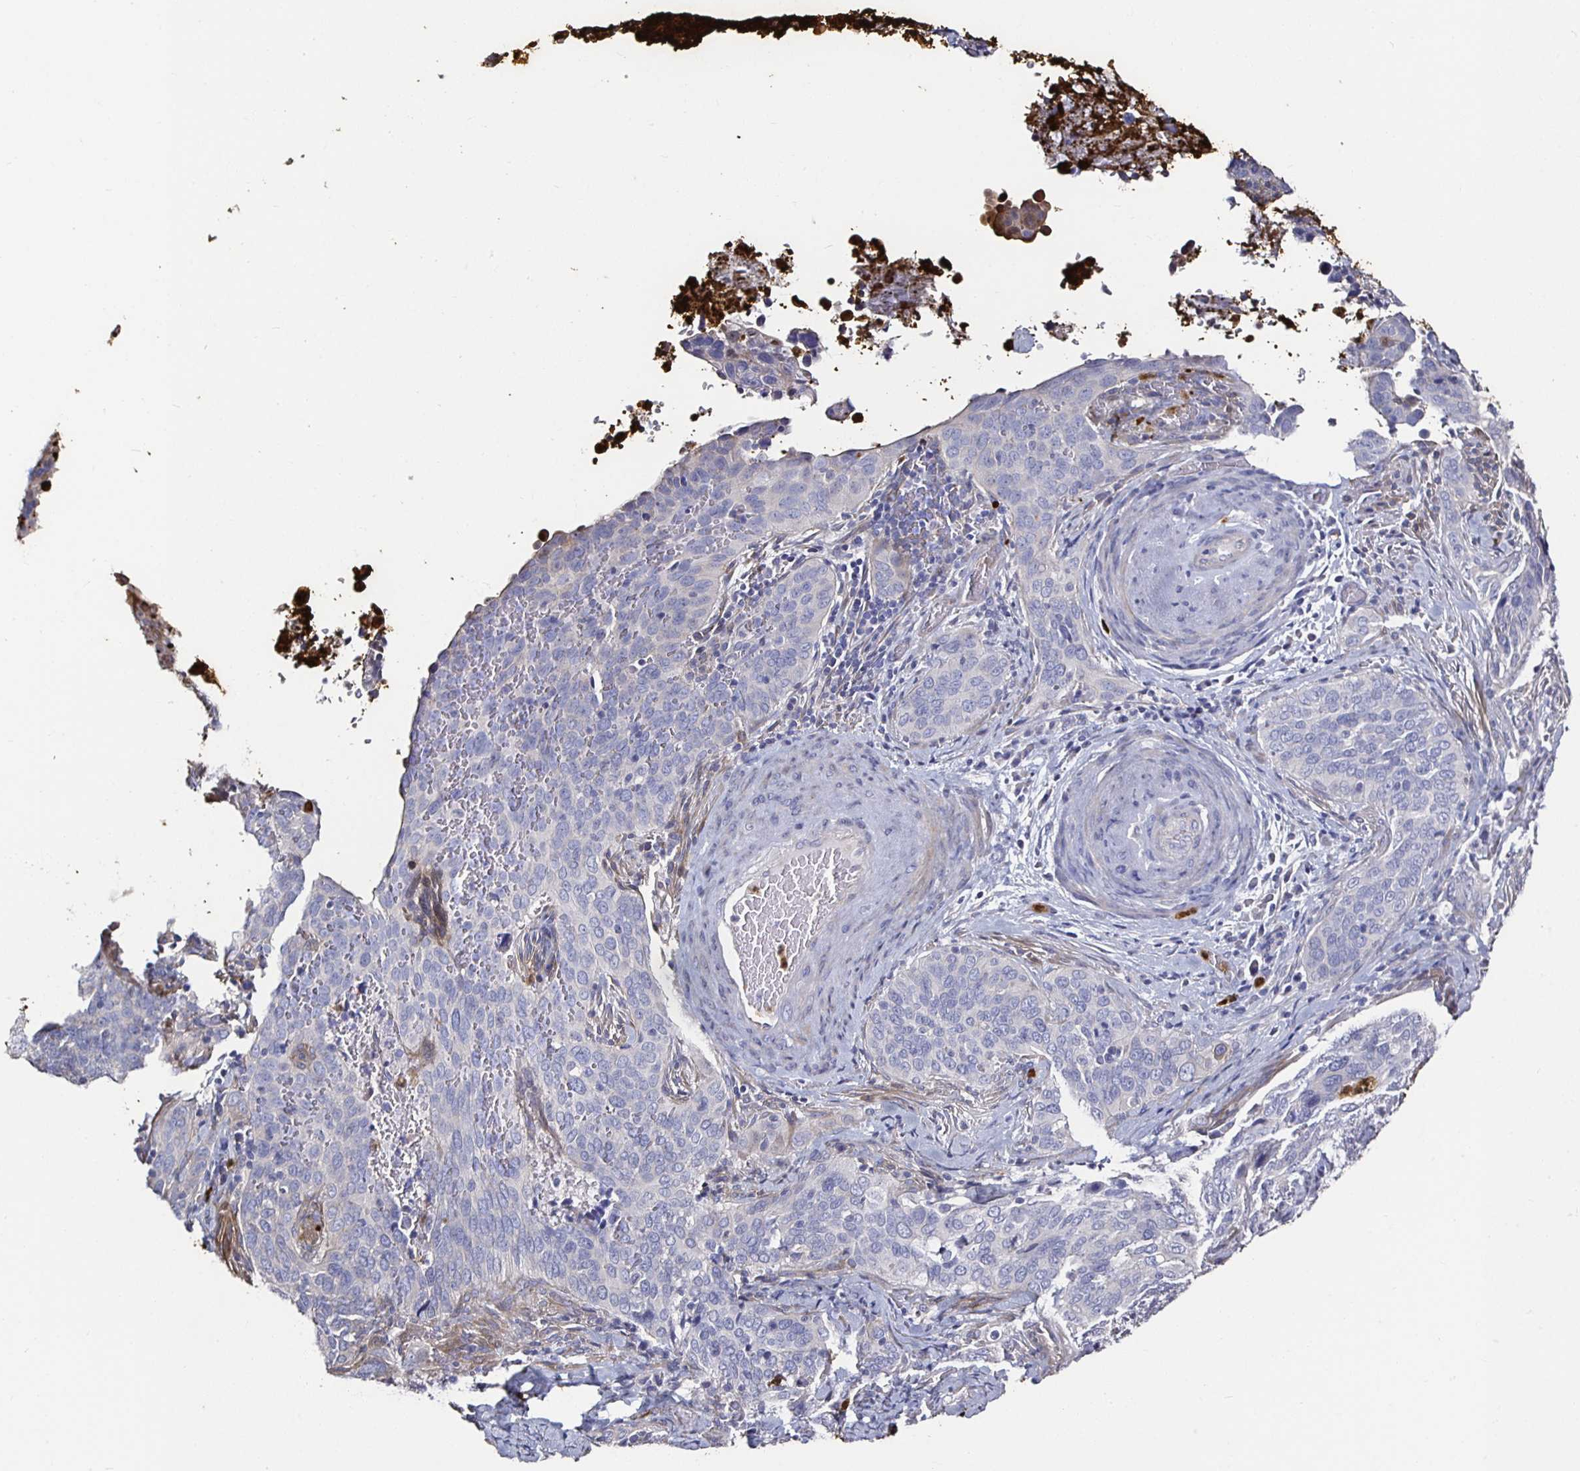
{"staining": {"intensity": "negative", "quantity": "none", "location": "none"}, "tissue": "cervical cancer", "cell_type": "Tumor cells", "image_type": "cancer", "snomed": [{"axis": "morphology", "description": "Squamous cell carcinoma, NOS"}, {"axis": "topography", "description": "Cervix"}], "caption": "Squamous cell carcinoma (cervical) stained for a protein using immunohistochemistry (IHC) displays no positivity tumor cells.", "gene": "TLR4", "patient": {"sex": "female", "age": 38}}